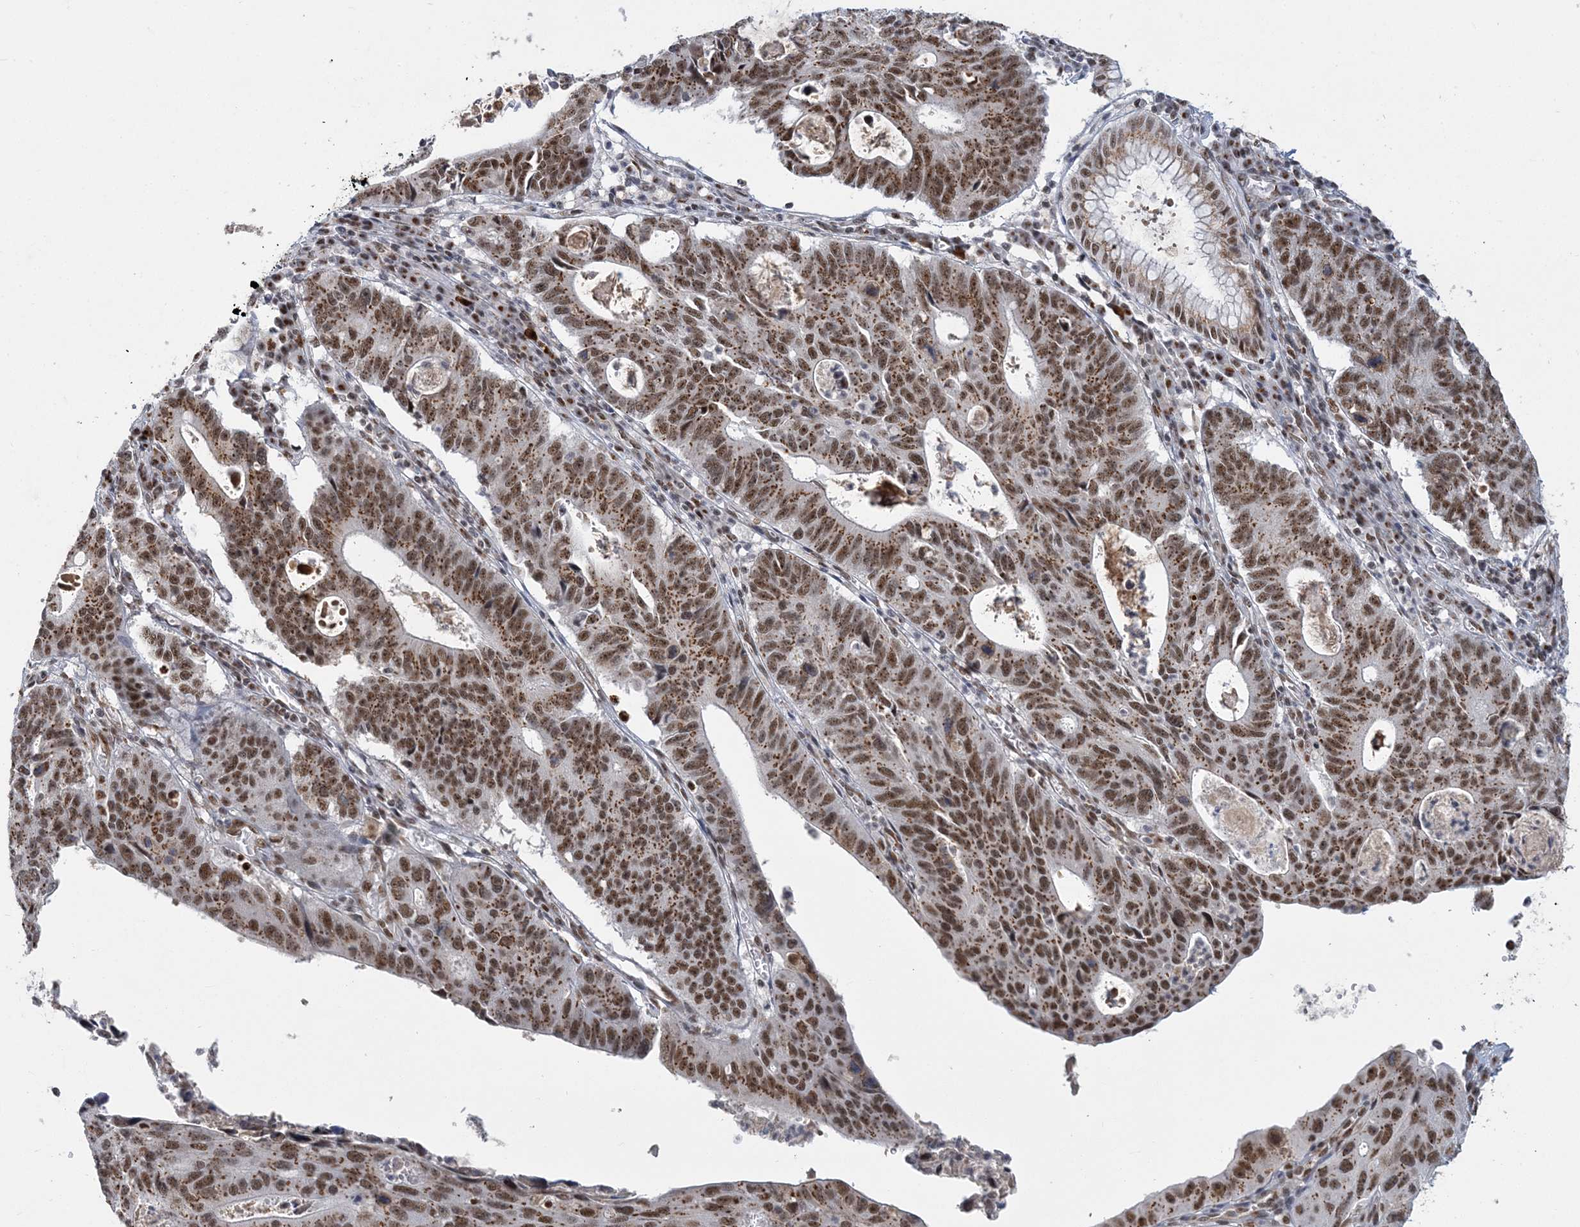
{"staining": {"intensity": "moderate", "quantity": ">75%", "location": "cytoplasmic/membranous,nuclear"}, "tissue": "stomach cancer", "cell_type": "Tumor cells", "image_type": "cancer", "snomed": [{"axis": "morphology", "description": "Adenocarcinoma, NOS"}, {"axis": "topography", "description": "Stomach"}], "caption": "Immunohistochemistry (IHC) micrograph of adenocarcinoma (stomach) stained for a protein (brown), which shows medium levels of moderate cytoplasmic/membranous and nuclear staining in about >75% of tumor cells.", "gene": "PLRG1", "patient": {"sex": "male", "age": 59}}